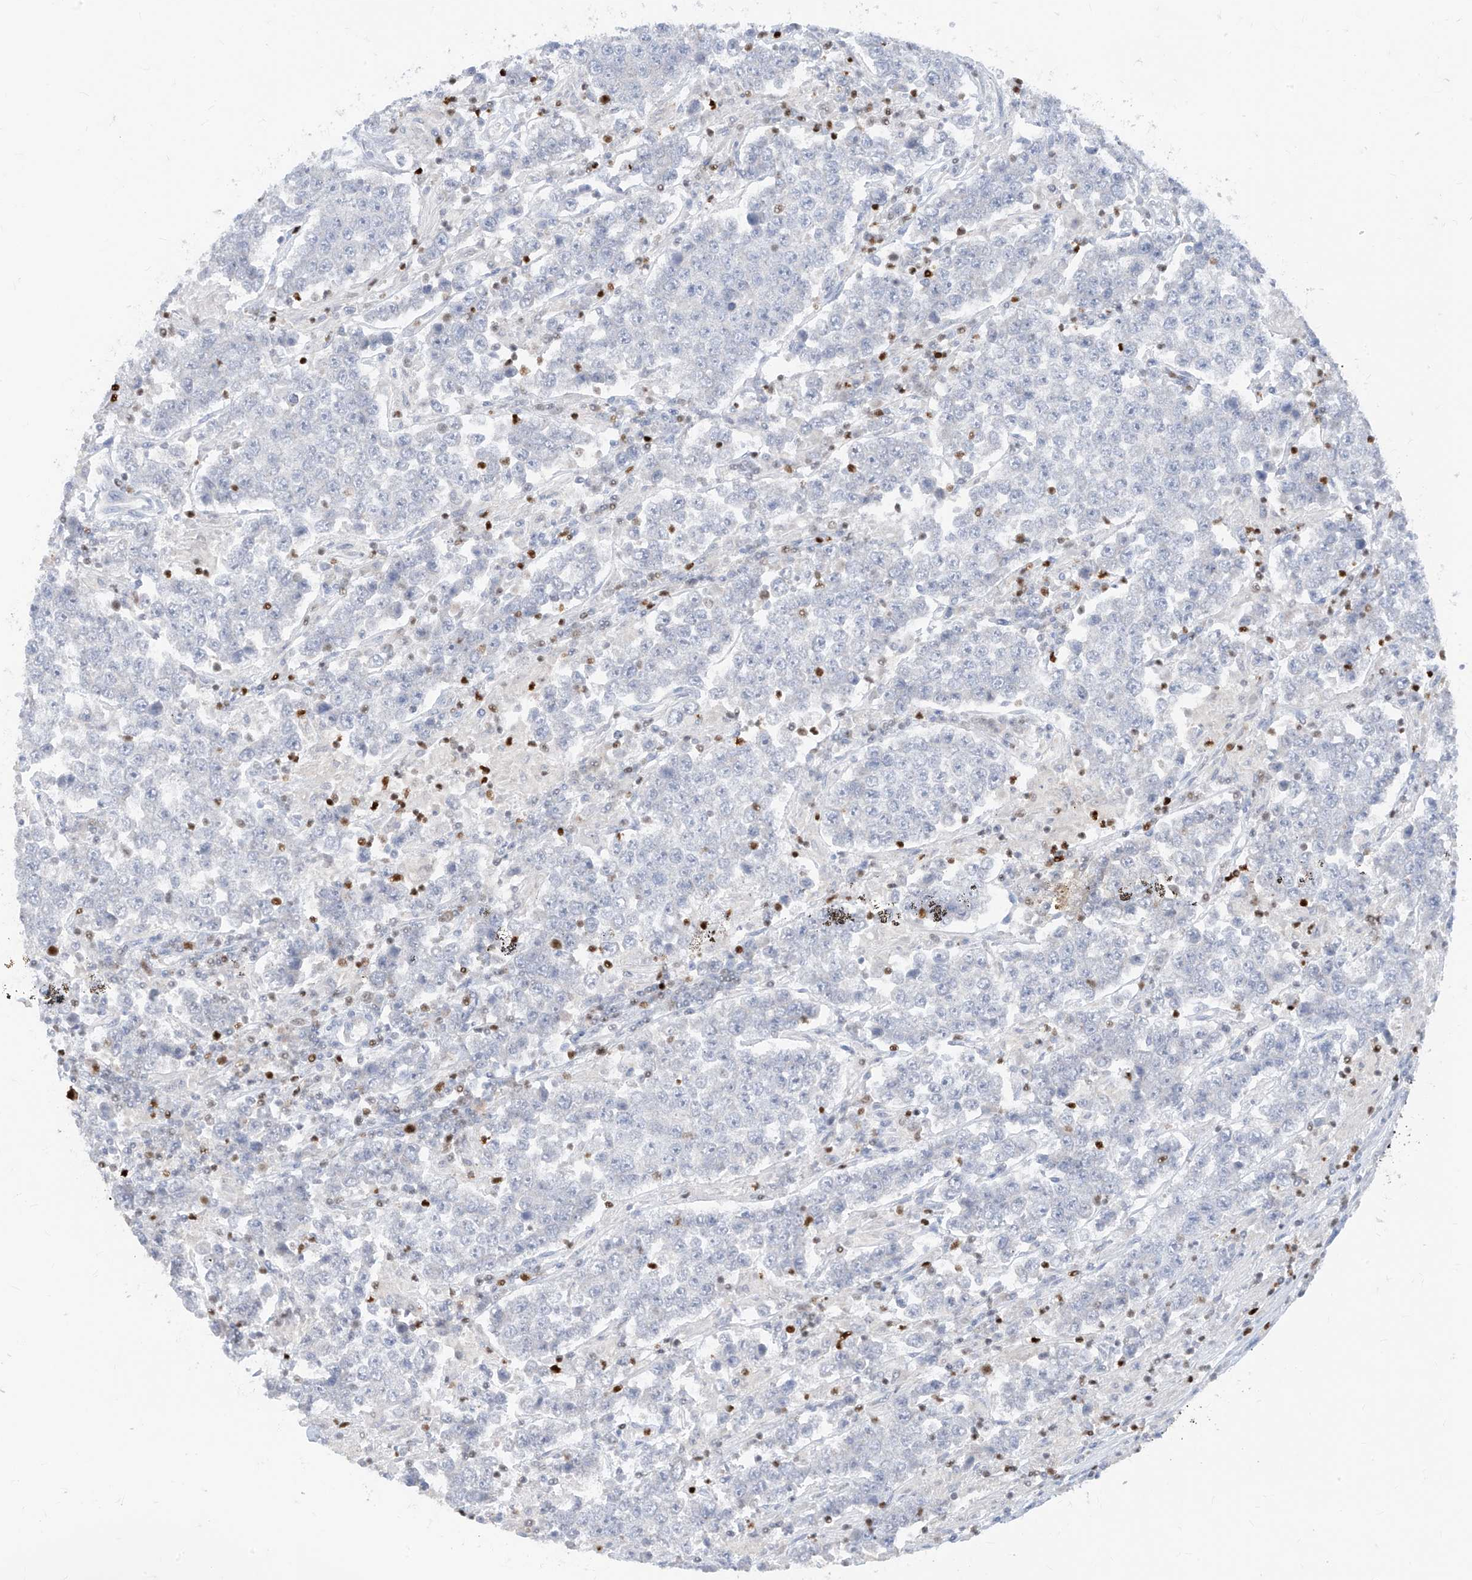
{"staining": {"intensity": "negative", "quantity": "none", "location": "none"}, "tissue": "testis cancer", "cell_type": "Tumor cells", "image_type": "cancer", "snomed": [{"axis": "morphology", "description": "Normal tissue, NOS"}, {"axis": "morphology", "description": "Urothelial carcinoma, High grade"}, {"axis": "morphology", "description": "Seminoma, NOS"}, {"axis": "morphology", "description": "Carcinoma, Embryonal, NOS"}, {"axis": "topography", "description": "Urinary bladder"}, {"axis": "topography", "description": "Testis"}], "caption": "Immunohistochemical staining of testis cancer demonstrates no significant staining in tumor cells.", "gene": "TBX21", "patient": {"sex": "male", "age": 41}}